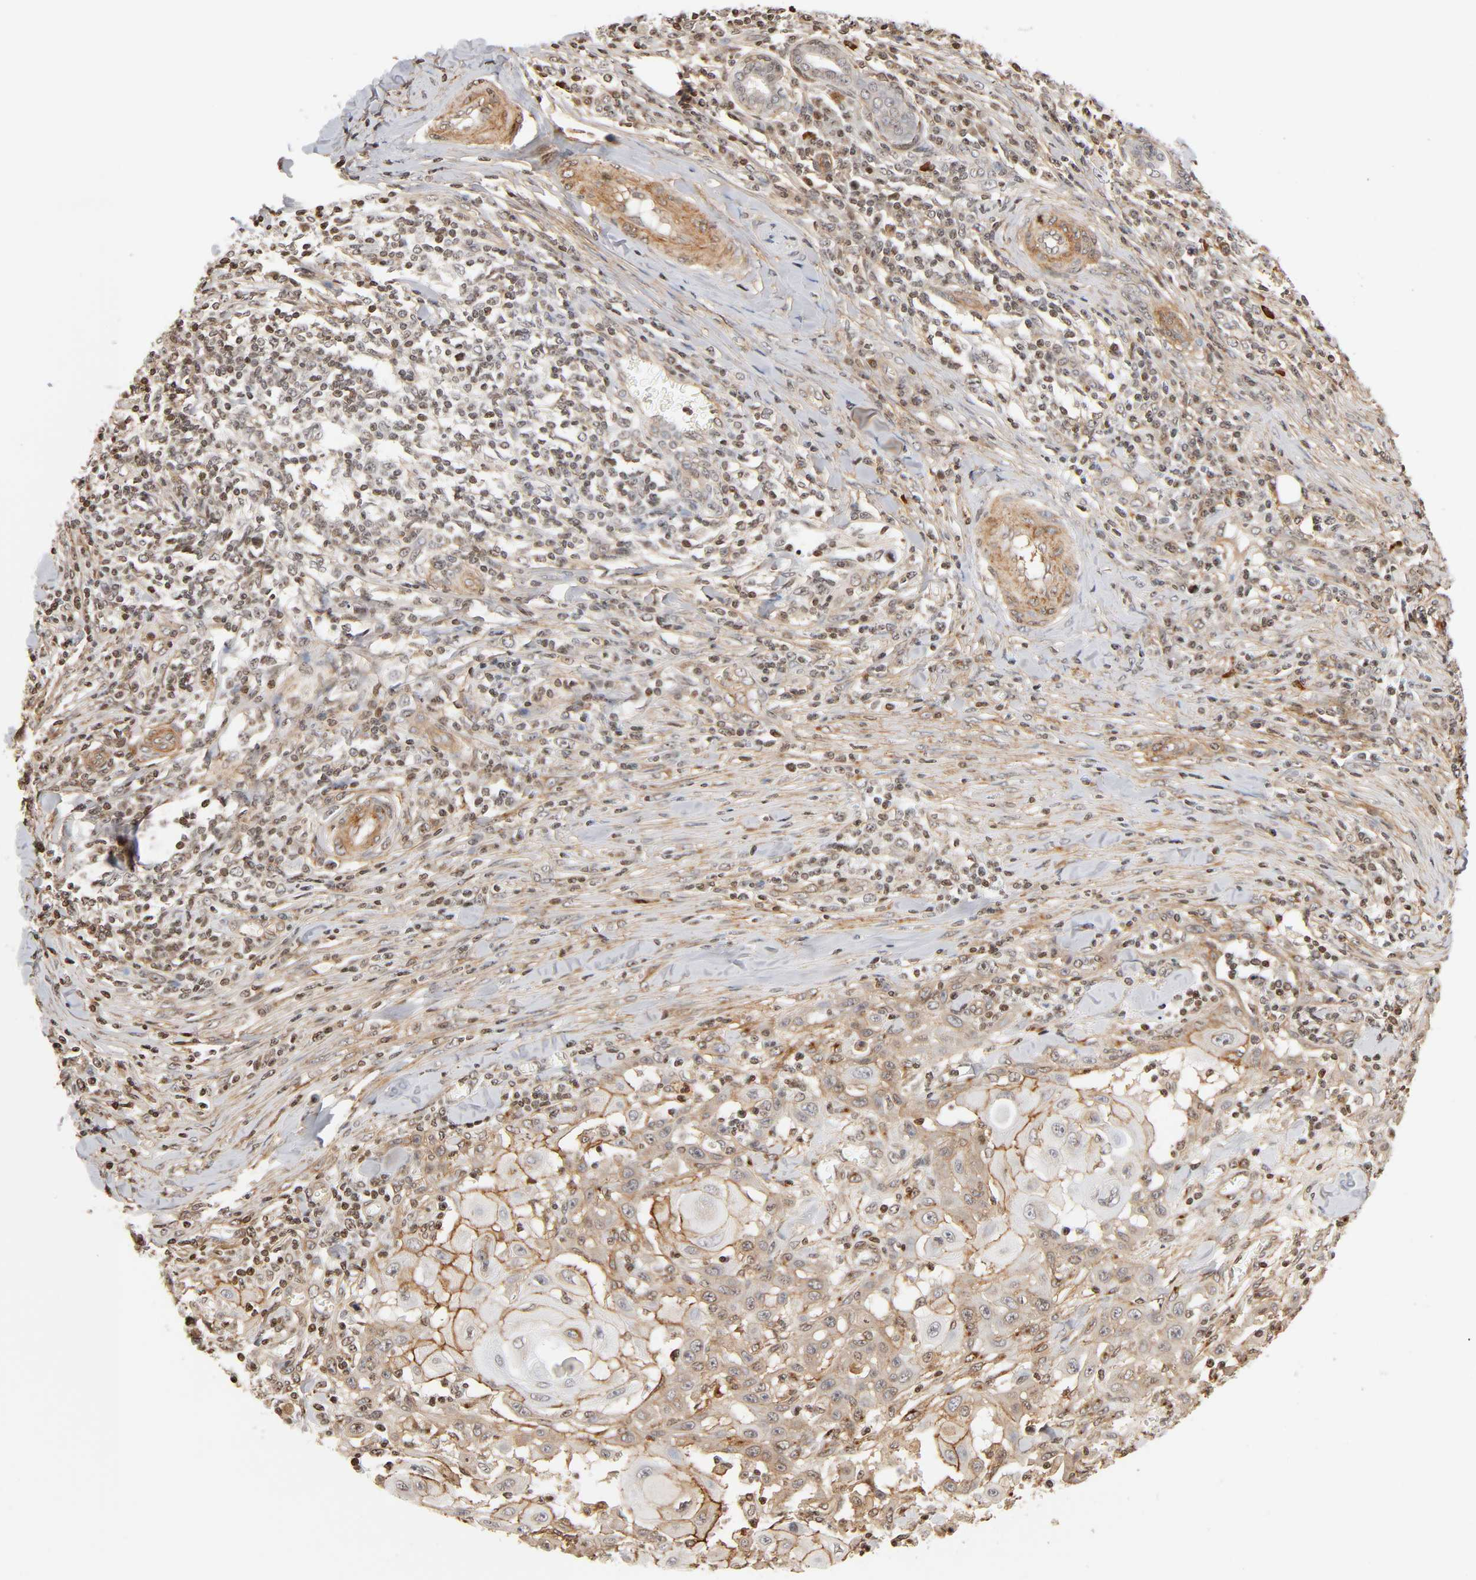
{"staining": {"intensity": "moderate", "quantity": ">75%", "location": "cytoplasmic/membranous"}, "tissue": "skin cancer", "cell_type": "Tumor cells", "image_type": "cancer", "snomed": [{"axis": "morphology", "description": "Squamous cell carcinoma, NOS"}, {"axis": "topography", "description": "Skin"}], "caption": "Squamous cell carcinoma (skin) stained with a protein marker displays moderate staining in tumor cells.", "gene": "ITGAV", "patient": {"sex": "male", "age": 24}}